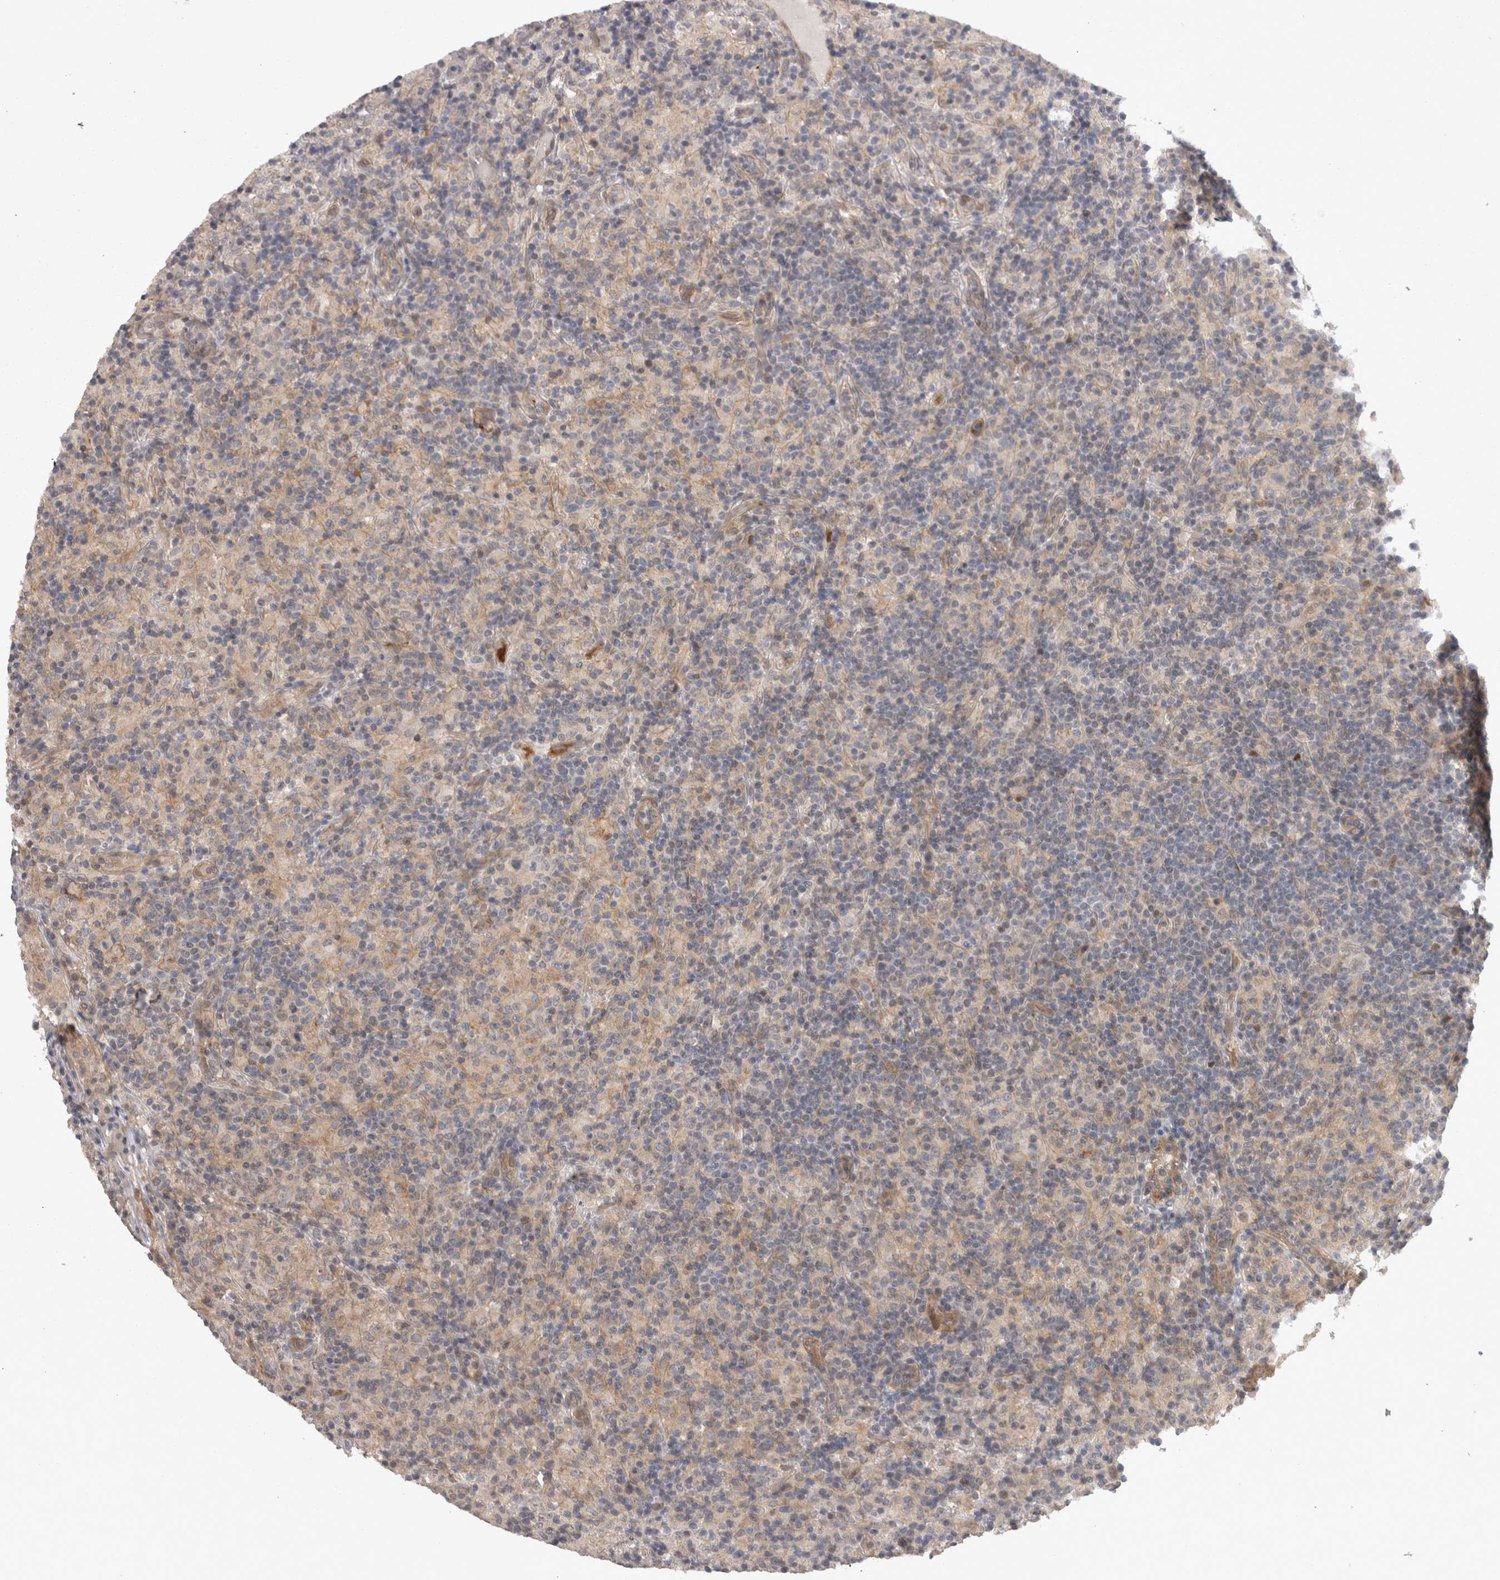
{"staining": {"intensity": "negative", "quantity": "none", "location": "none"}, "tissue": "lymphoma", "cell_type": "Tumor cells", "image_type": "cancer", "snomed": [{"axis": "morphology", "description": "Hodgkin's disease, NOS"}, {"axis": "topography", "description": "Lymph node"}], "caption": "Tumor cells show no significant positivity in Hodgkin's disease.", "gene": "RMDN1", "patient": {"sex": "male", "age": 70}}